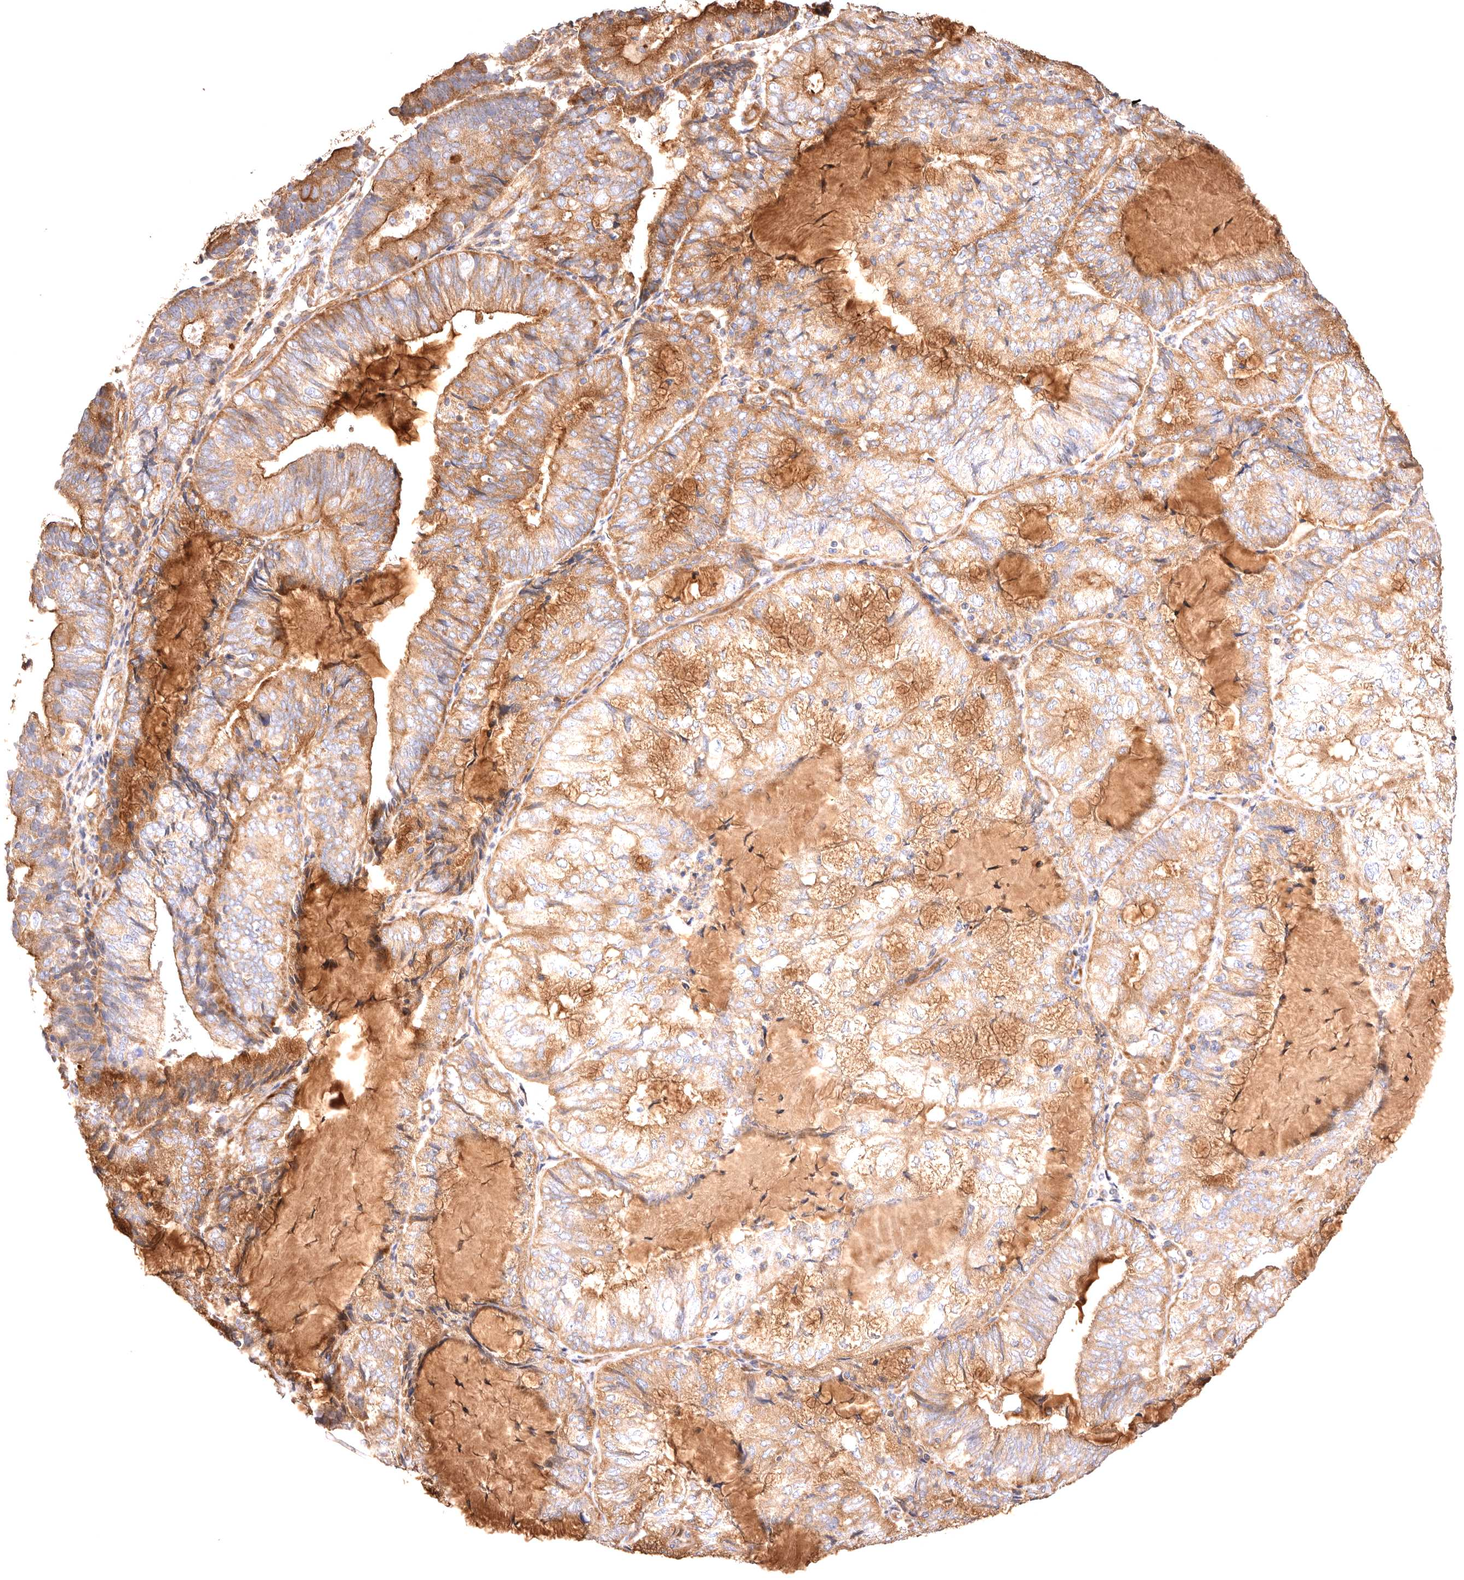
{"staining": {"intensity": "moderate", "quantity": ">75%", "location": "cytoplasmic/membranous"}, "tissue": "endometrial cancer", "cell_type": "Tumor cells", "image_type": "cancer", "snomed": [{"axis": "morphology", "description": "Adenocarcinoma, NOS"}, {"axis": "topography", "description": "Endometrium"}], "caption": "Immunohistochemistry (IHC) image of neoplastic tissue: human adenocarcinoma (endometrial) stained using IHC shows medium levels of moderate protein expression localized specifically in the cytoplasmic/membranous of tumor cells, appearing as a cytoplasmic/membranous brown color.", "gene": "VPS45", "patient": {"sex": "female", "age": 81}}